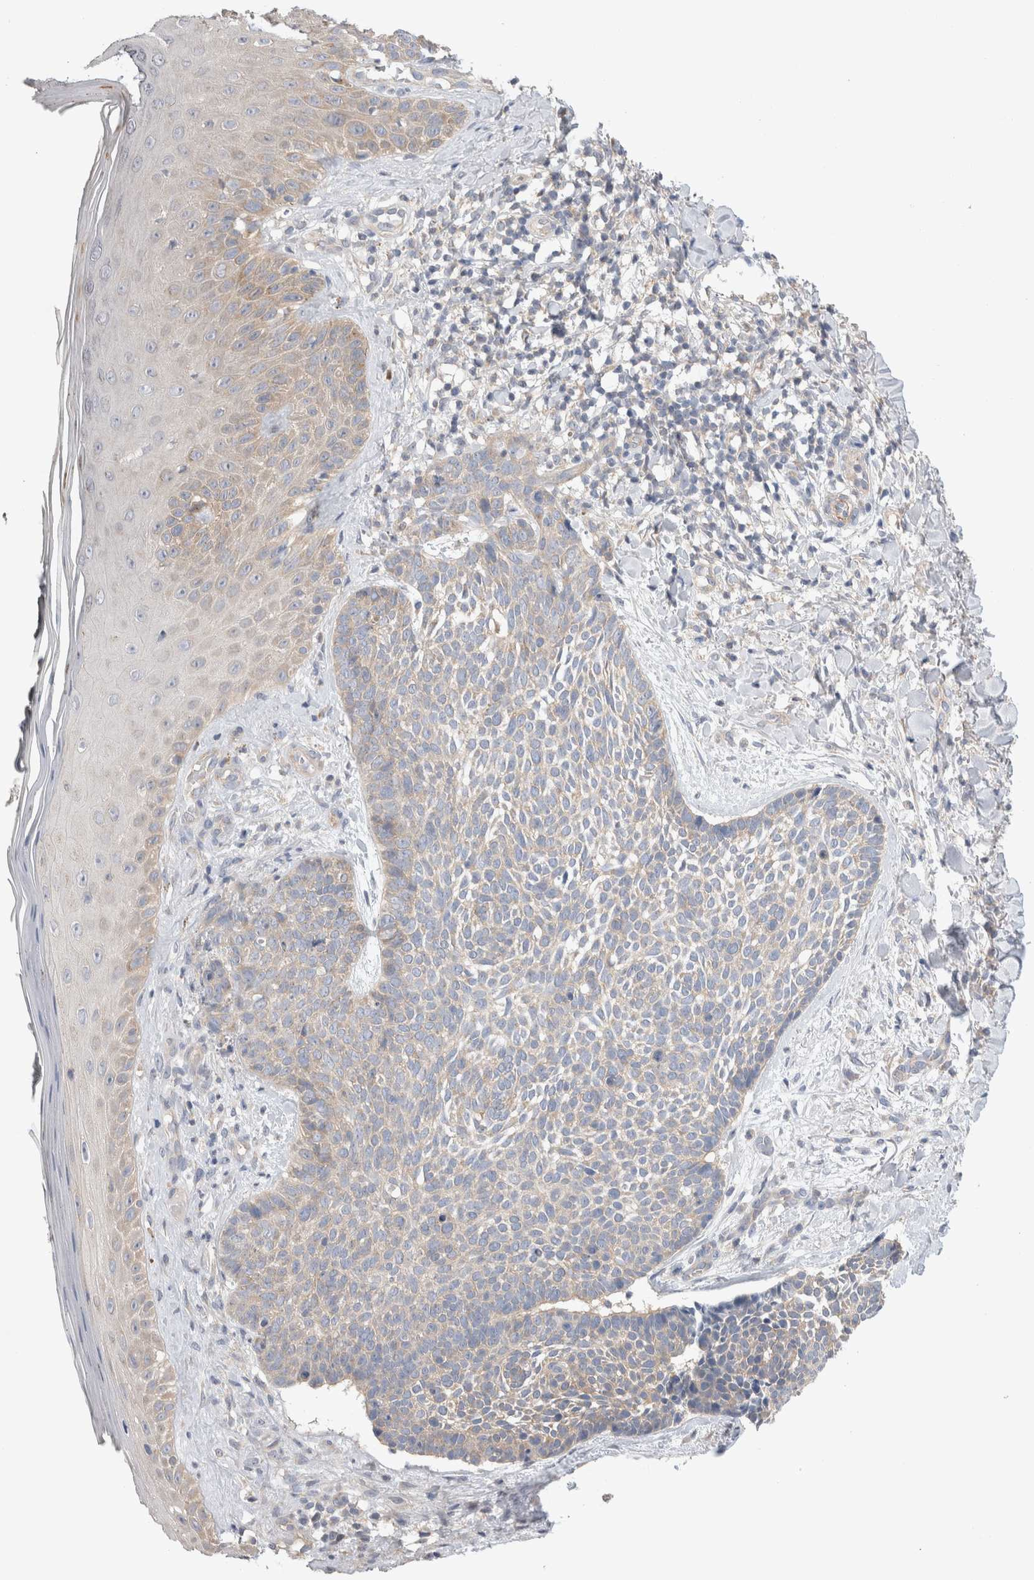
{"staining": {"intensity": "negative", "quantity": "none", "location": "none"}, "tissue": "skin cancer", "cell_type": "Tumor cells", "image_type": "cancer", "snomed": [{"axis": "morphology", "description": "Normal tissue, NOS"}, {"axis": "morphology", "description": "Basal cell carcinoma"}, {"axis": "topography", "description": "Skin"}], "caption": "Tumor cells are negative for protein expression in human skin cancer.", "gene": "IFT74", "patient": {"sex": "male", "age": 67}}